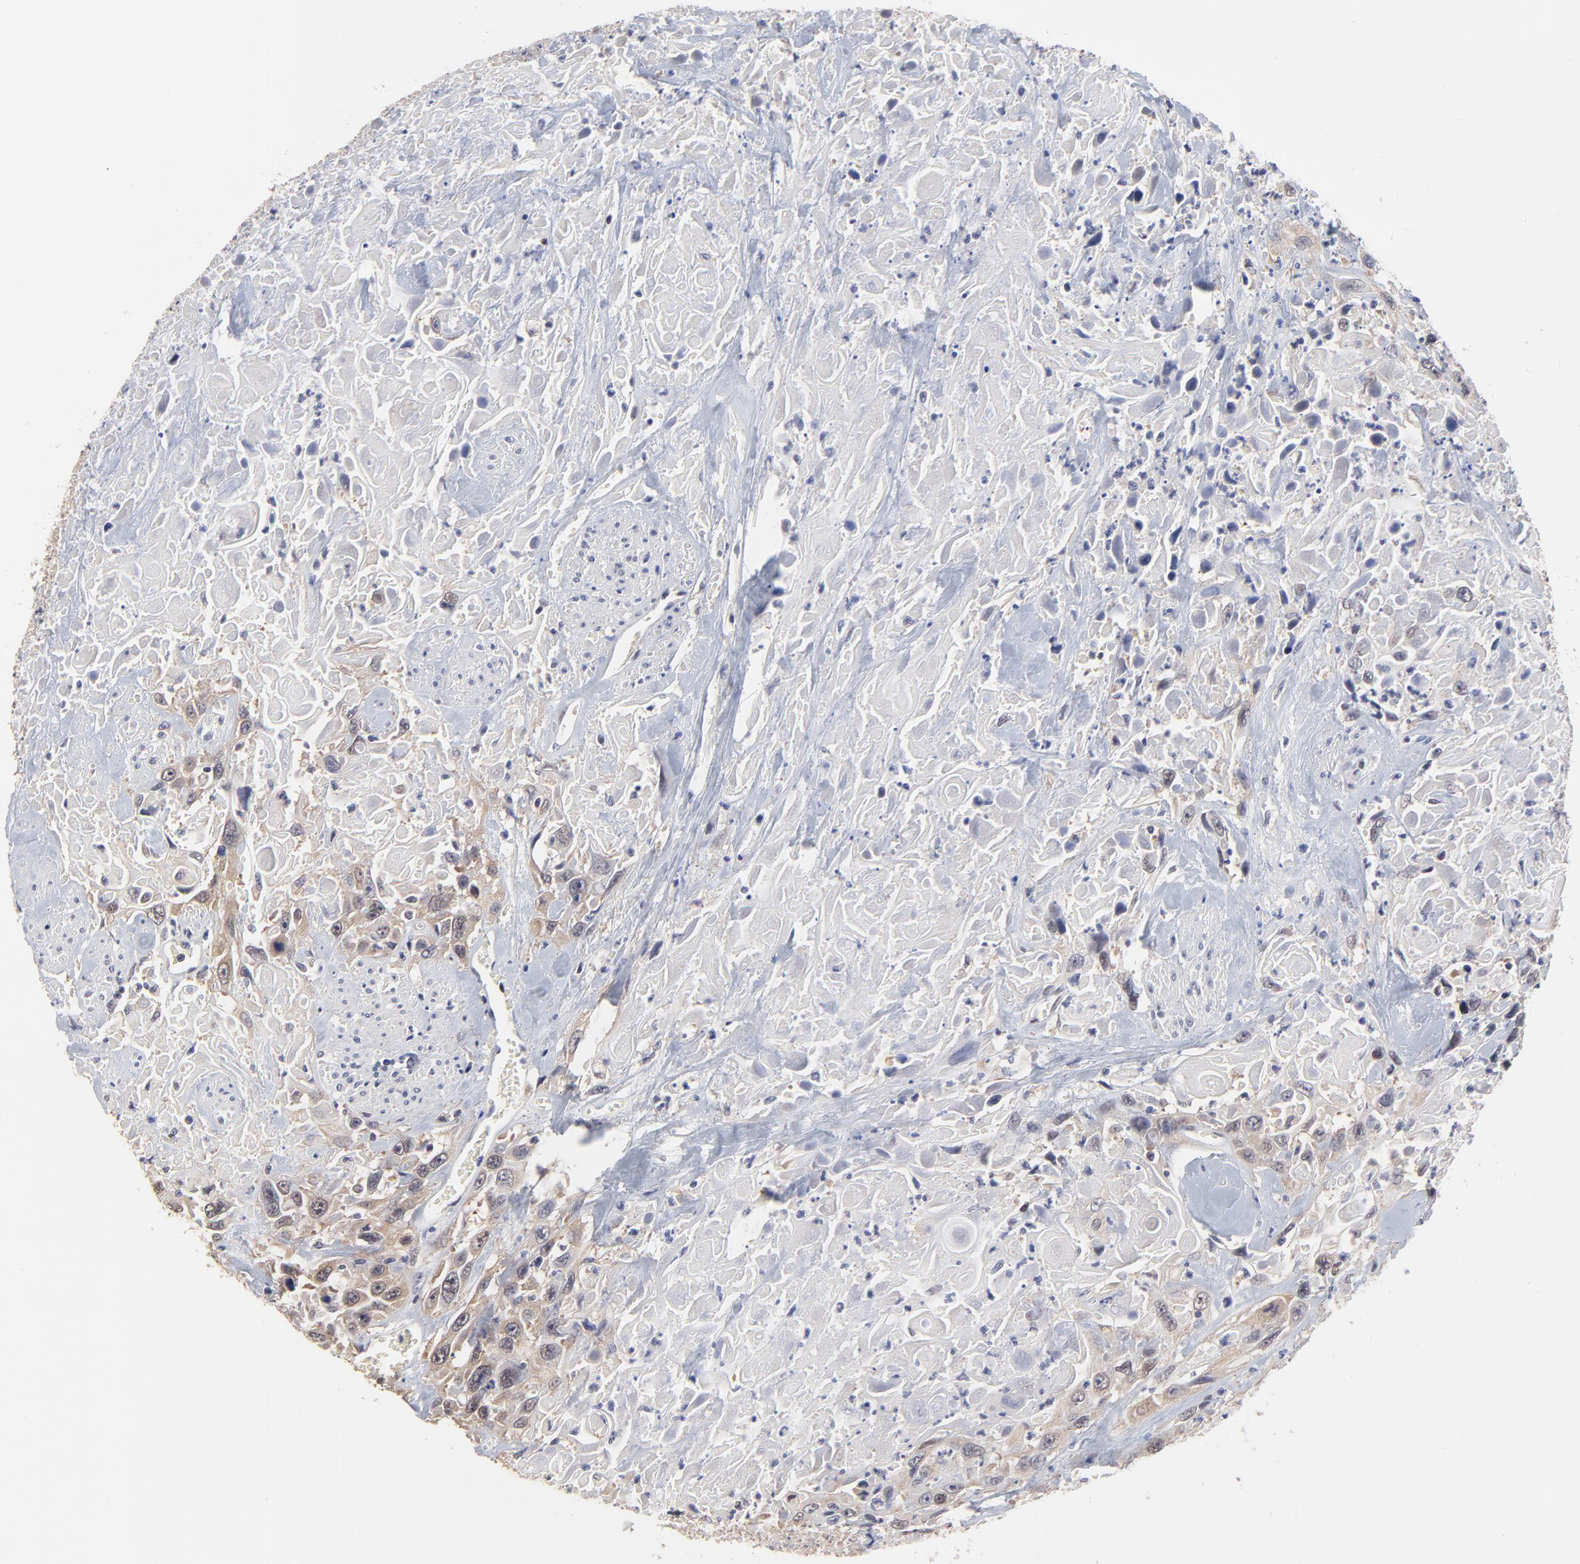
{"staining": {"intensity": "weak", "quantity": "25%-75%", "location": "cytoplasmic/membranous"}, "tissue": "urothelial cancer", "cell_type": "Tumor cells", "image_type": "cancer", "snomed": [{"axis": "morphology", "description": "Urothelial carcinoma, High grade"}, {"axis": "topography", "description": "Urinary bladder"}], "caption": "Weak cytoplasmic/membranous protein staining is seen in approximately 25%-75% of tumor cells in urothelial carcinoma (high-grade).", "gene": "CCT2", "patient": {"sex": "female", "age": 84}}